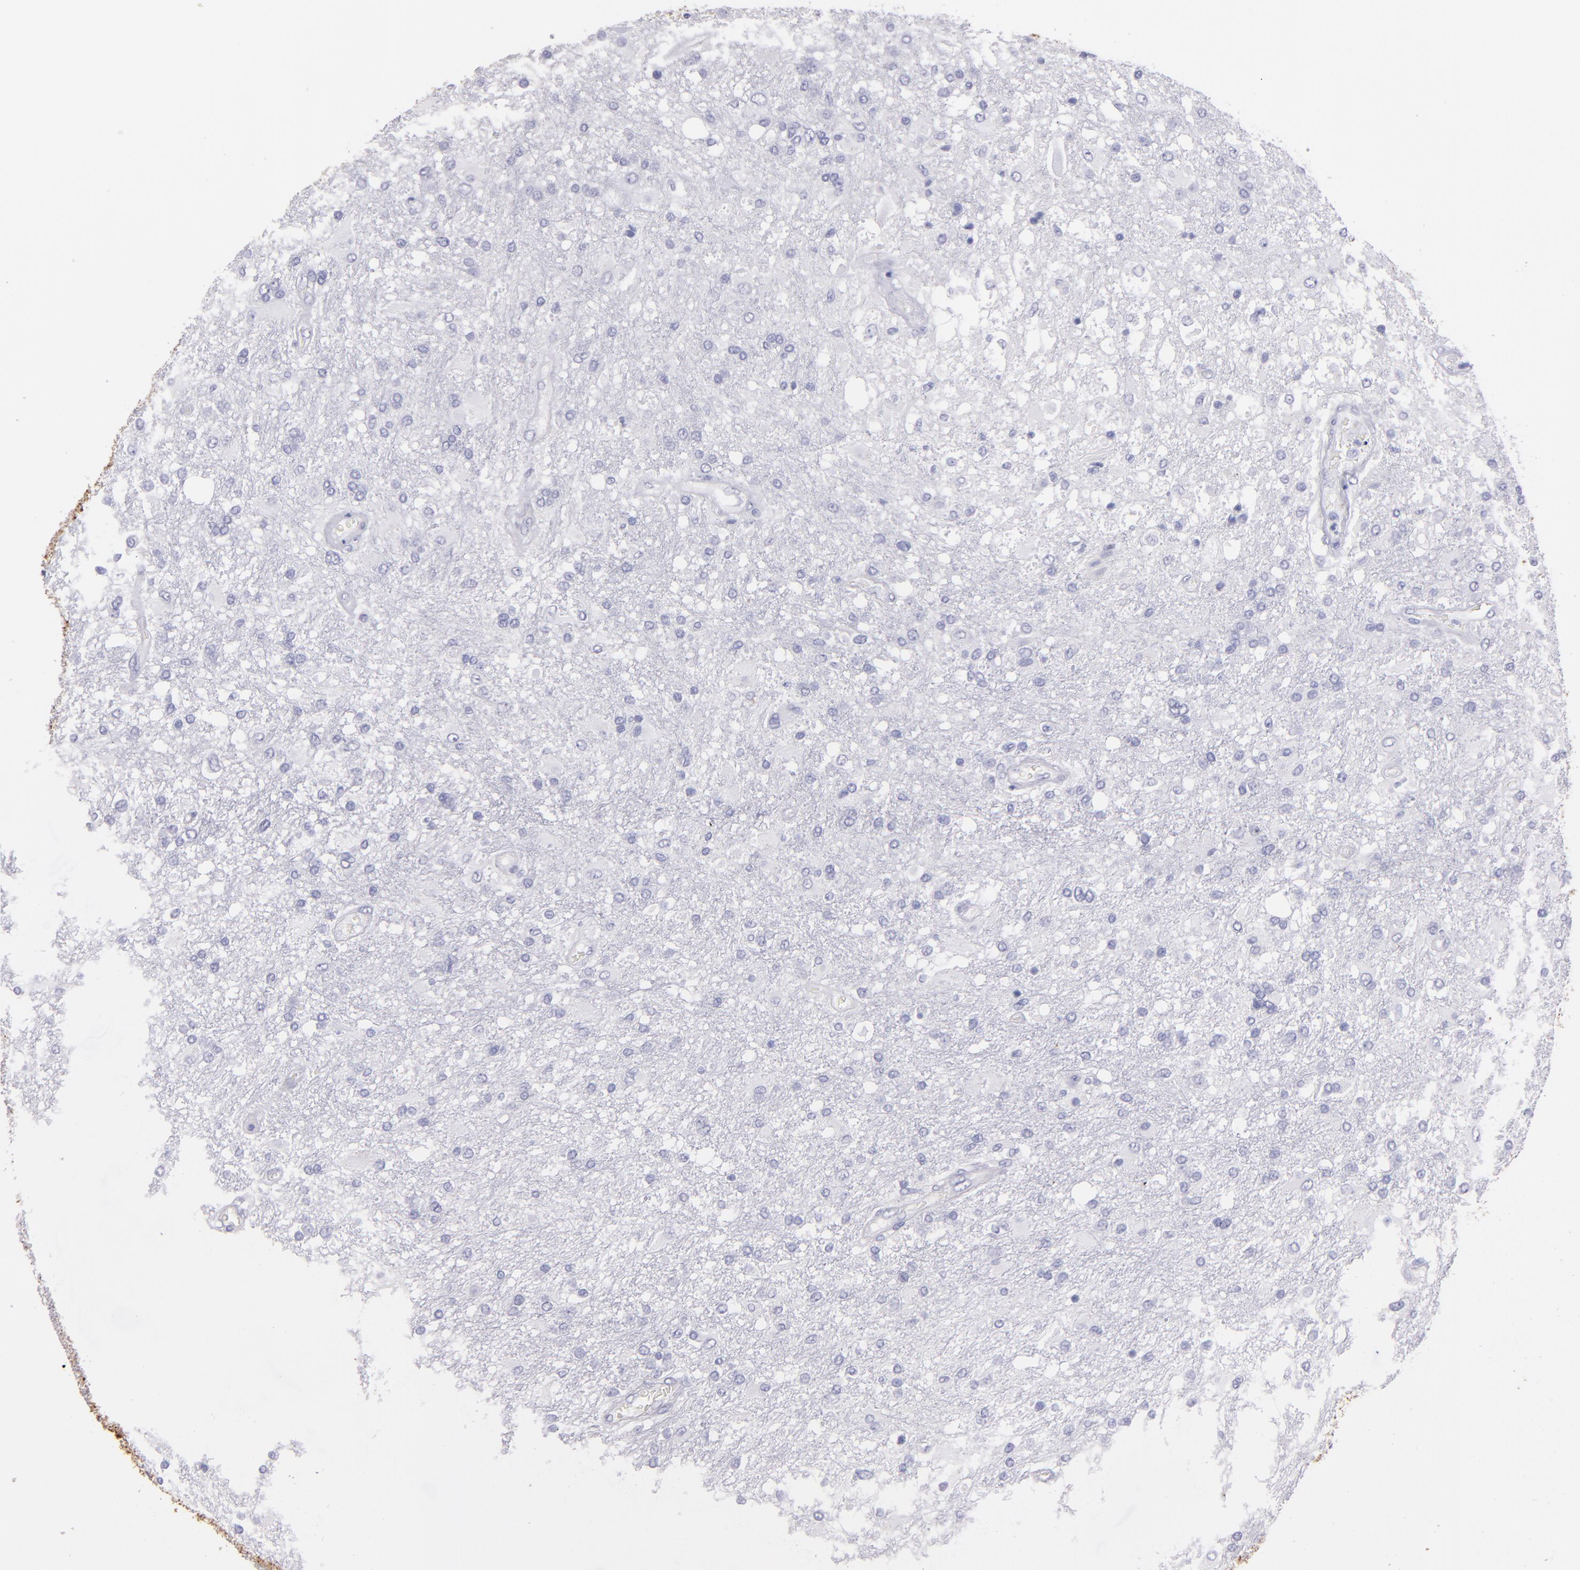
{"staining": {"intensity": "negative", "quantity": "none", "location": "none"}, "tissue": "glioma", "cell_type": "Tumor cells", "image_type": "cancer", "snomed": [{"axis": "morphology", "description": "Glioma, malignant, High grade"}, {"axis": "topography", "description": "Cerebral cortex"}], "caption": "Glioma was stained to show a protein in brown. There is no significant staining in tumor cells.", "gene": "TG", "patient": {"sex": "male", "age": 79}}